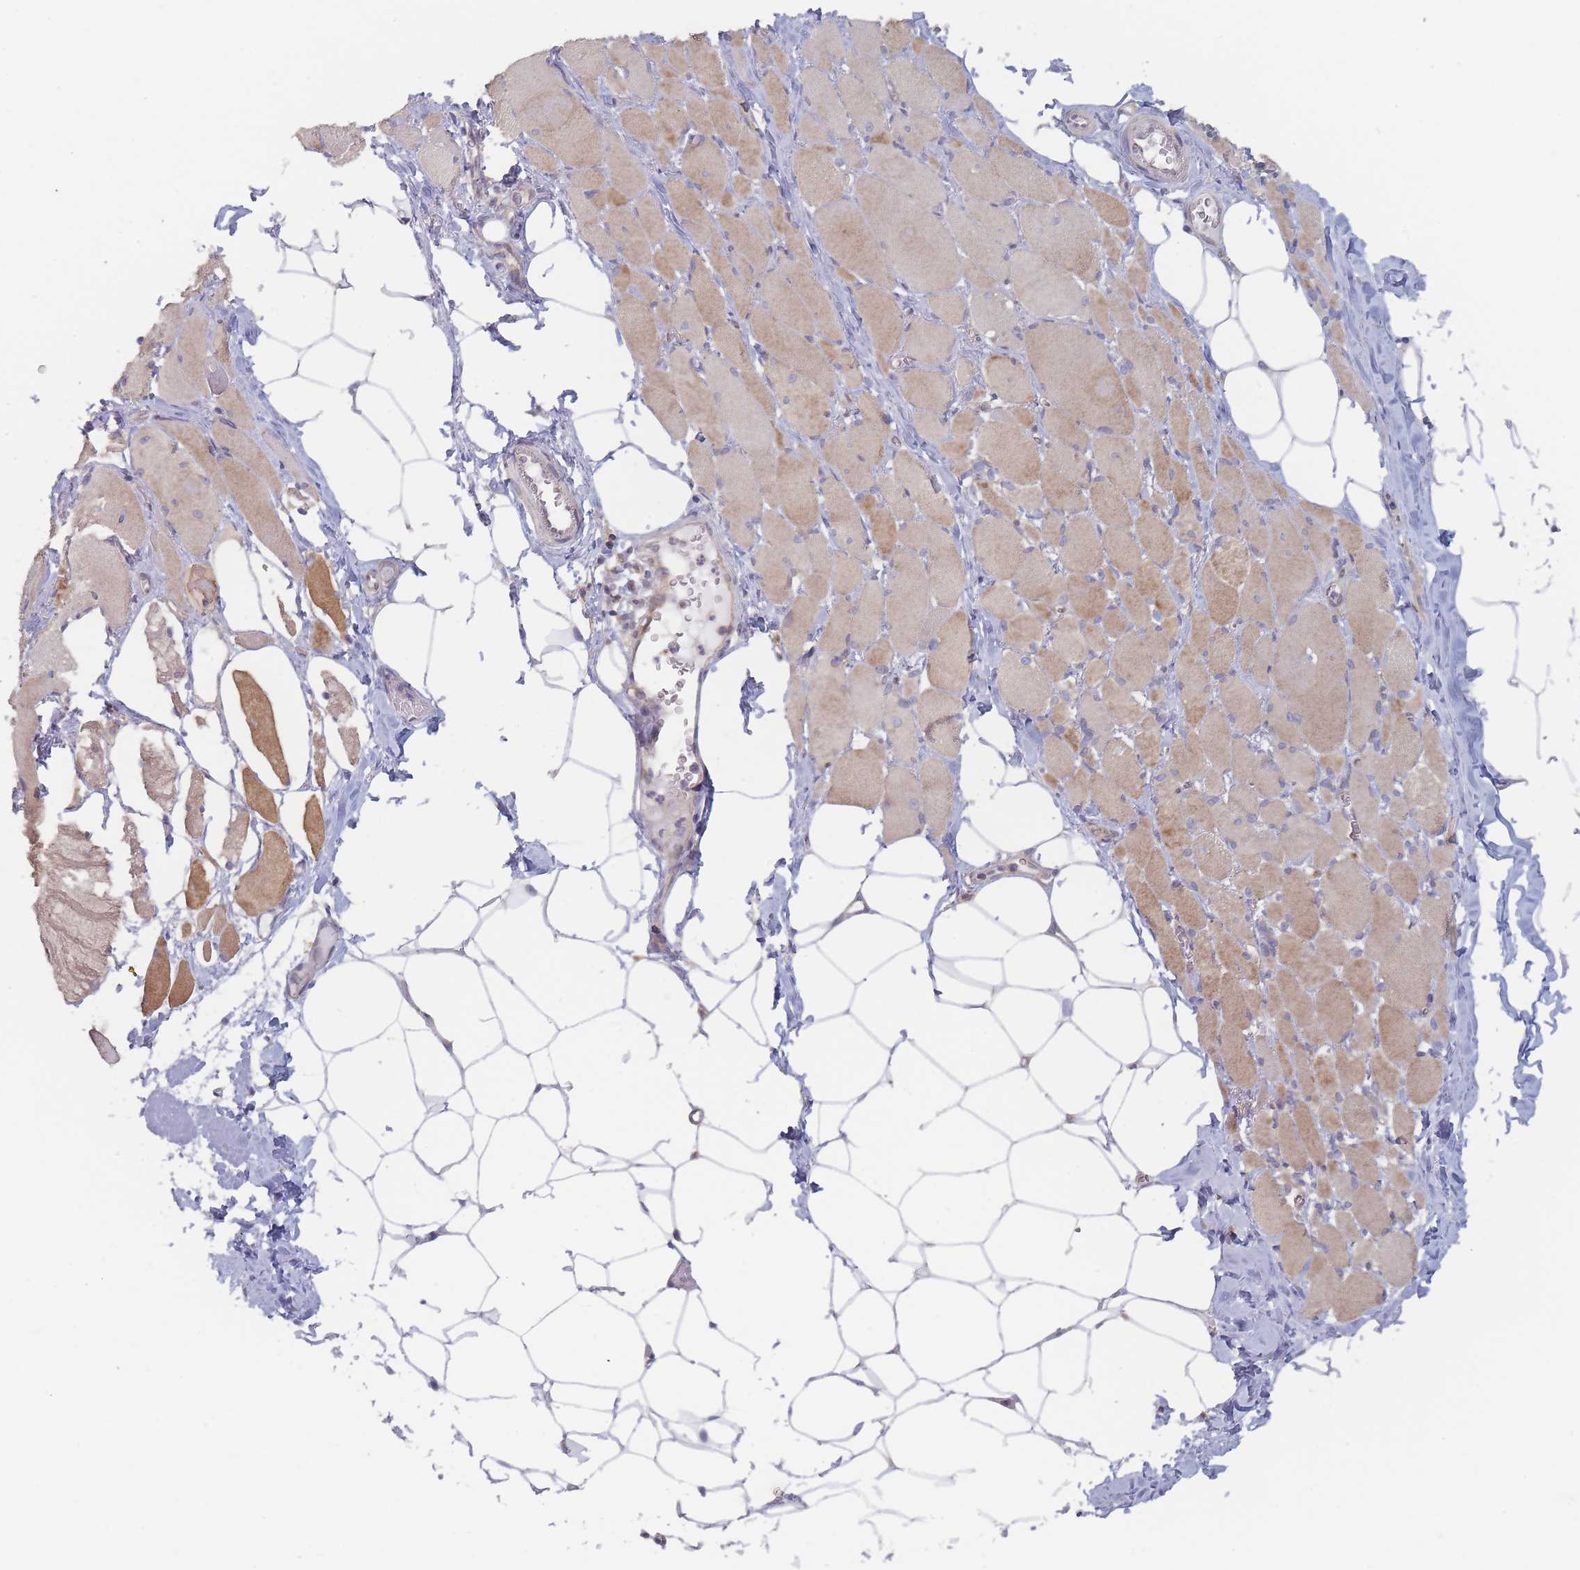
{"staining": {"intensity": "moderate", "quantity": "25%-75%", "location": "cytoplasmic/membranous"}, "tissue": "skeletal muscle", "cell_type": "Myocytes", "image_type": "normal", "snomed": [{"axis": "morphology", "description": "Normal tissue, NOS"}, {"axis": "morphology", "description": "Basal cell carcinoma"}, {"axis": "topography", "description": "Skeletal muscle"}], "caption": "Immunohistochemistry (IHC) (DAB) staining of unremarkable skeletal muscle displays moderate cytoplasmic/membranous protein staining in about 25%-75% of myocytes. Using DAB (brown) and hematoxylin (blue) stains, captured at high magnification using brightfield microscopy.", "gene": "EFCC1", "patient": {"sex": "female", "age": 64}}